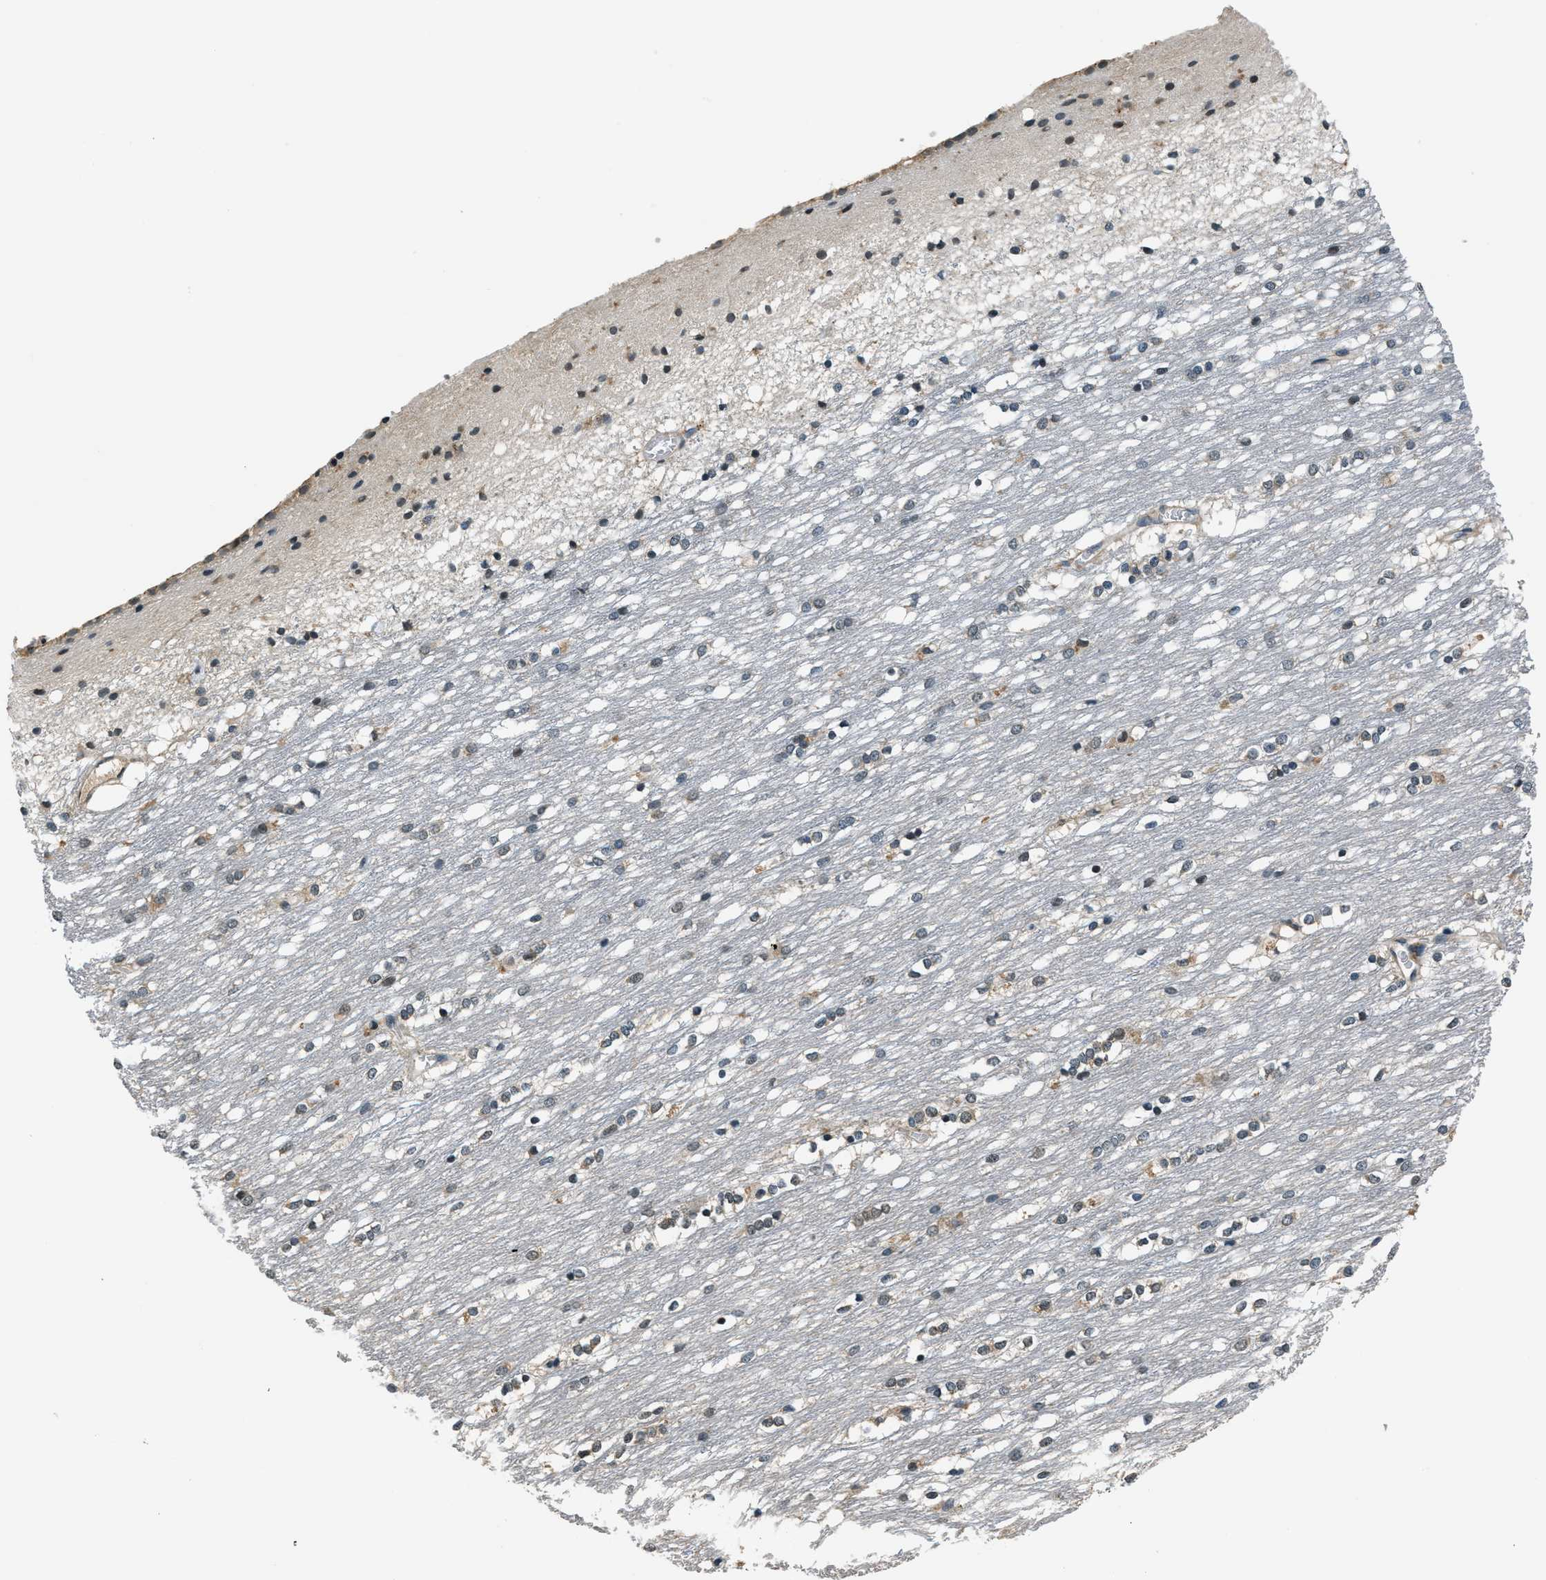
{"staining": {"intensity": "negative", "quantity": "none", "location": "none"}, "tissue": "caudate", "cell_type": "Glial cells", "image_type": "normal", "snomed": [{"axis": "morphology", "description": "Normal tissue, NOS"}, {"axis": "topography", "description": "Lateral ventricle wall"}], "caption": "Immunohistochemical staining of unremarkable caudate displays no significant staining in glial cells. (IHC, brightfield microscopy, high magnification).", "gene": "NME8", "patient": {"sex": "female", "age": 19}}